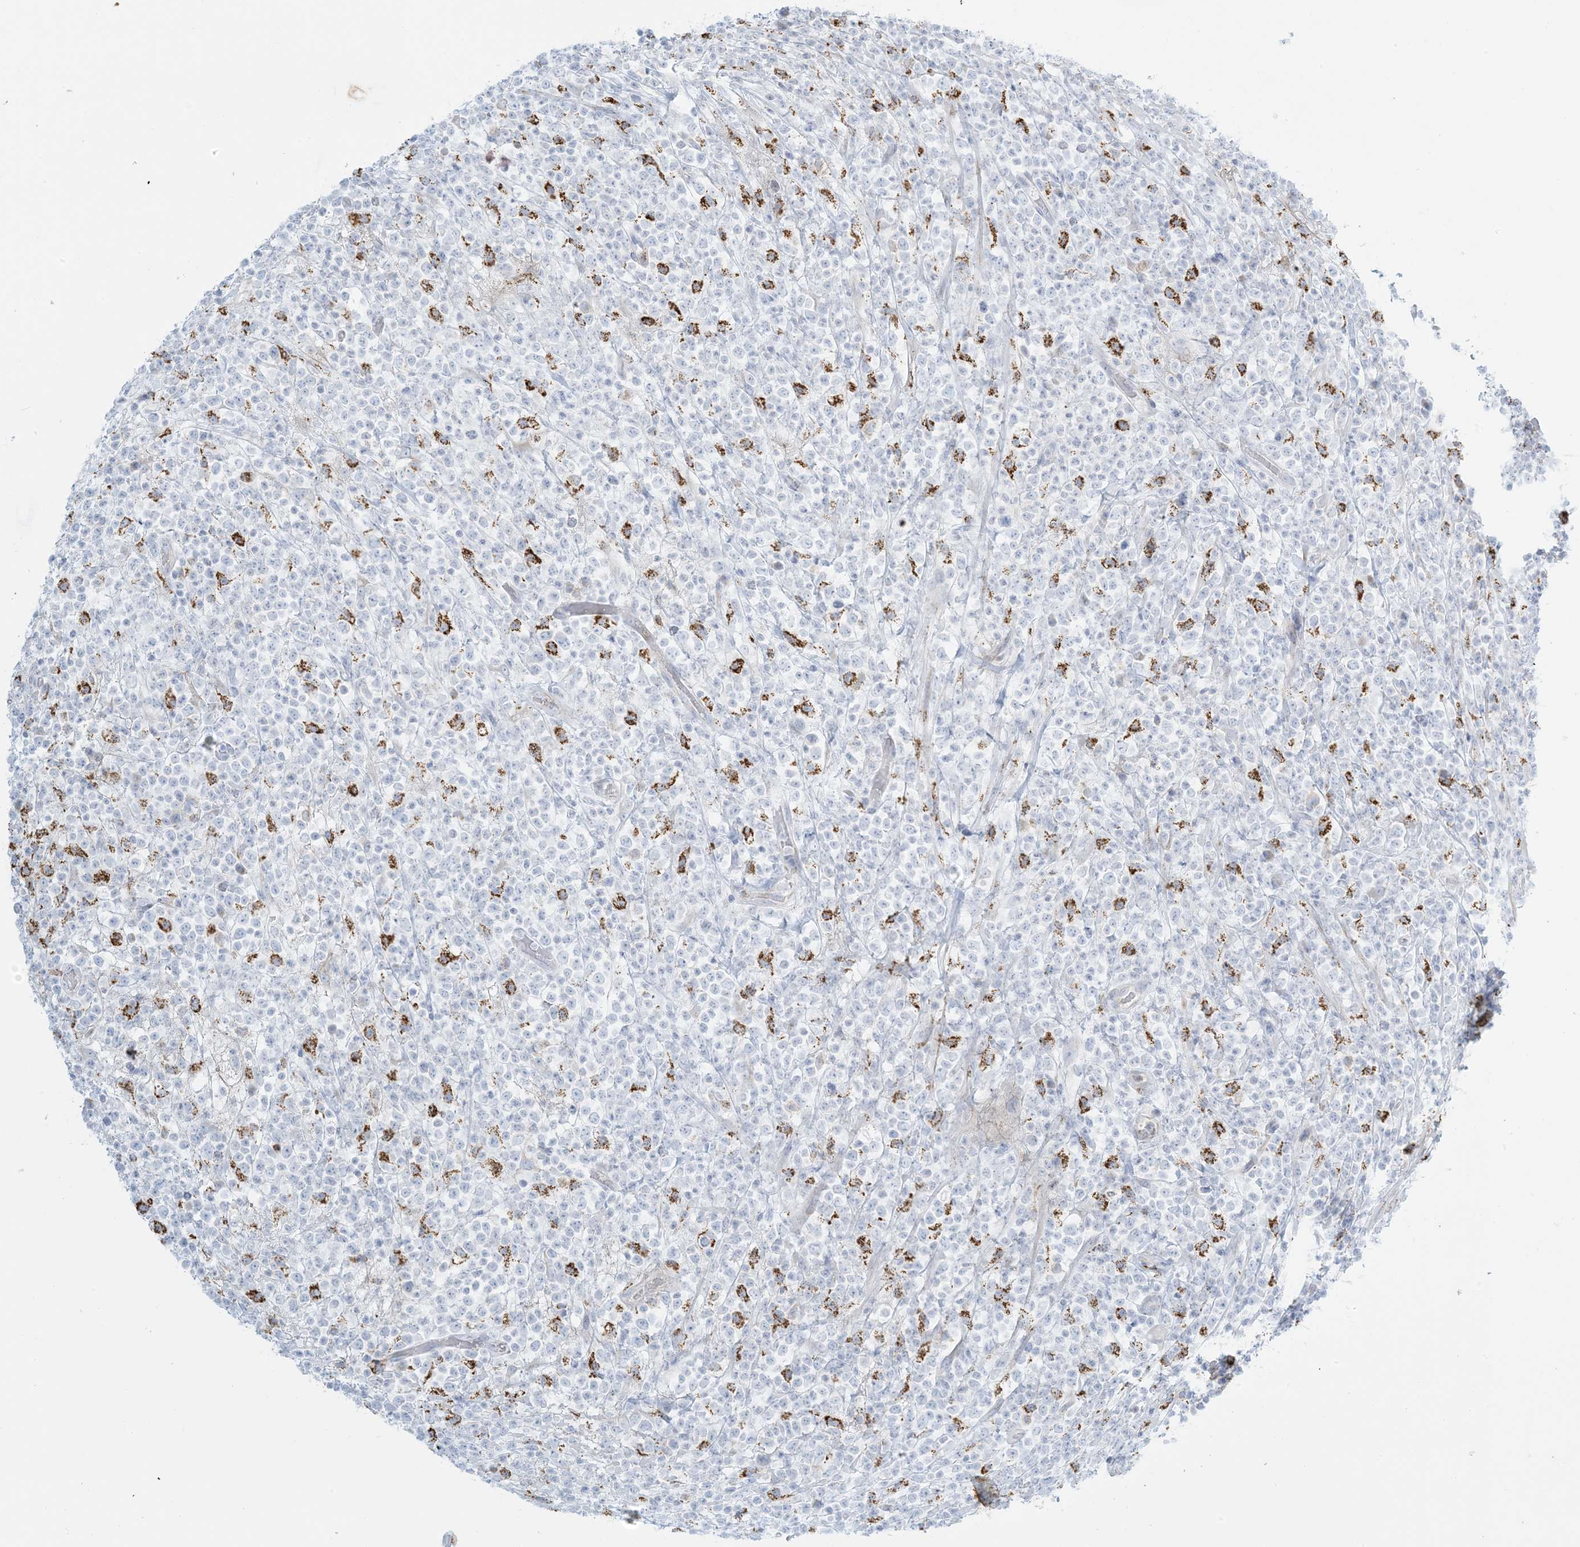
{"staining": {"intensity": "negative", "quantity": "none", "location": "none"}, "tissue": "lymphoma", "cell_type": "Tumor cells", "image_type": "cancer", "snomed": [{"axis": "morphology", "description": "Malignant lymphoma, non-Hodgkin's type, High grade"}, {"axis": "topography", "description": "Colon"}], "caption": "Tumor cells show no significant protein positivity in lymphoma.", "gene": "ZDHHC4", "patient": {"sex": "female", "age": 53}}